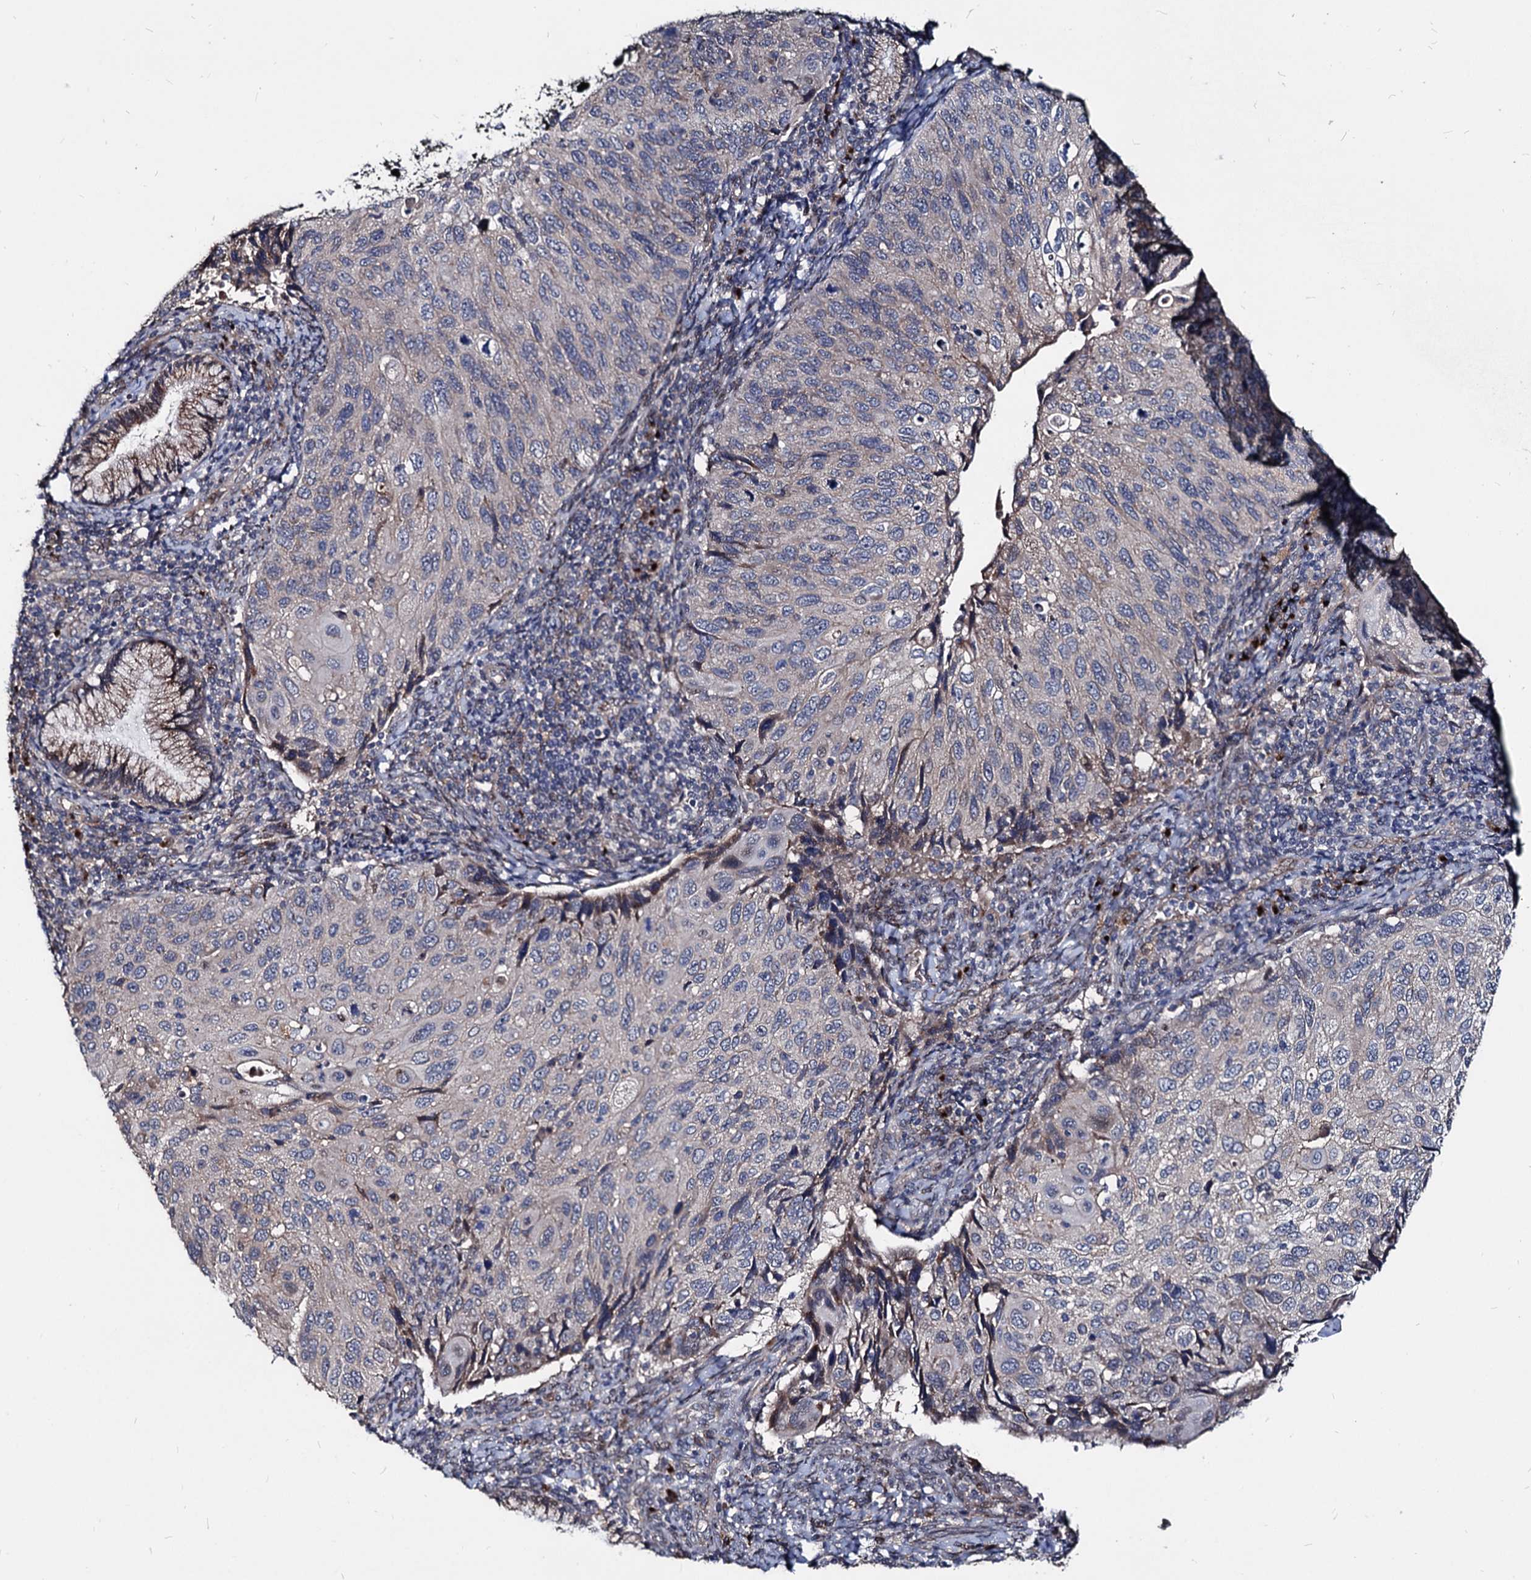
{"staining": {"intensity": "negative", "quantity": "none", "location": "none"}, "tissue": "cervical cancer", "cell_type": "Tumor cells", "image_type": "cancer", "snomed": [{"axis": "morphology", "description": "Squamous cell carcinoma, NOS"}, {"axis": "topography", "description": "Cervix"}], "caption": "Tumor cells show no significant staining in cervical cancer. Nuclei are stained in blue.", "gene": "SMAGP", "patient": {"sex": "female", "age": 70}}